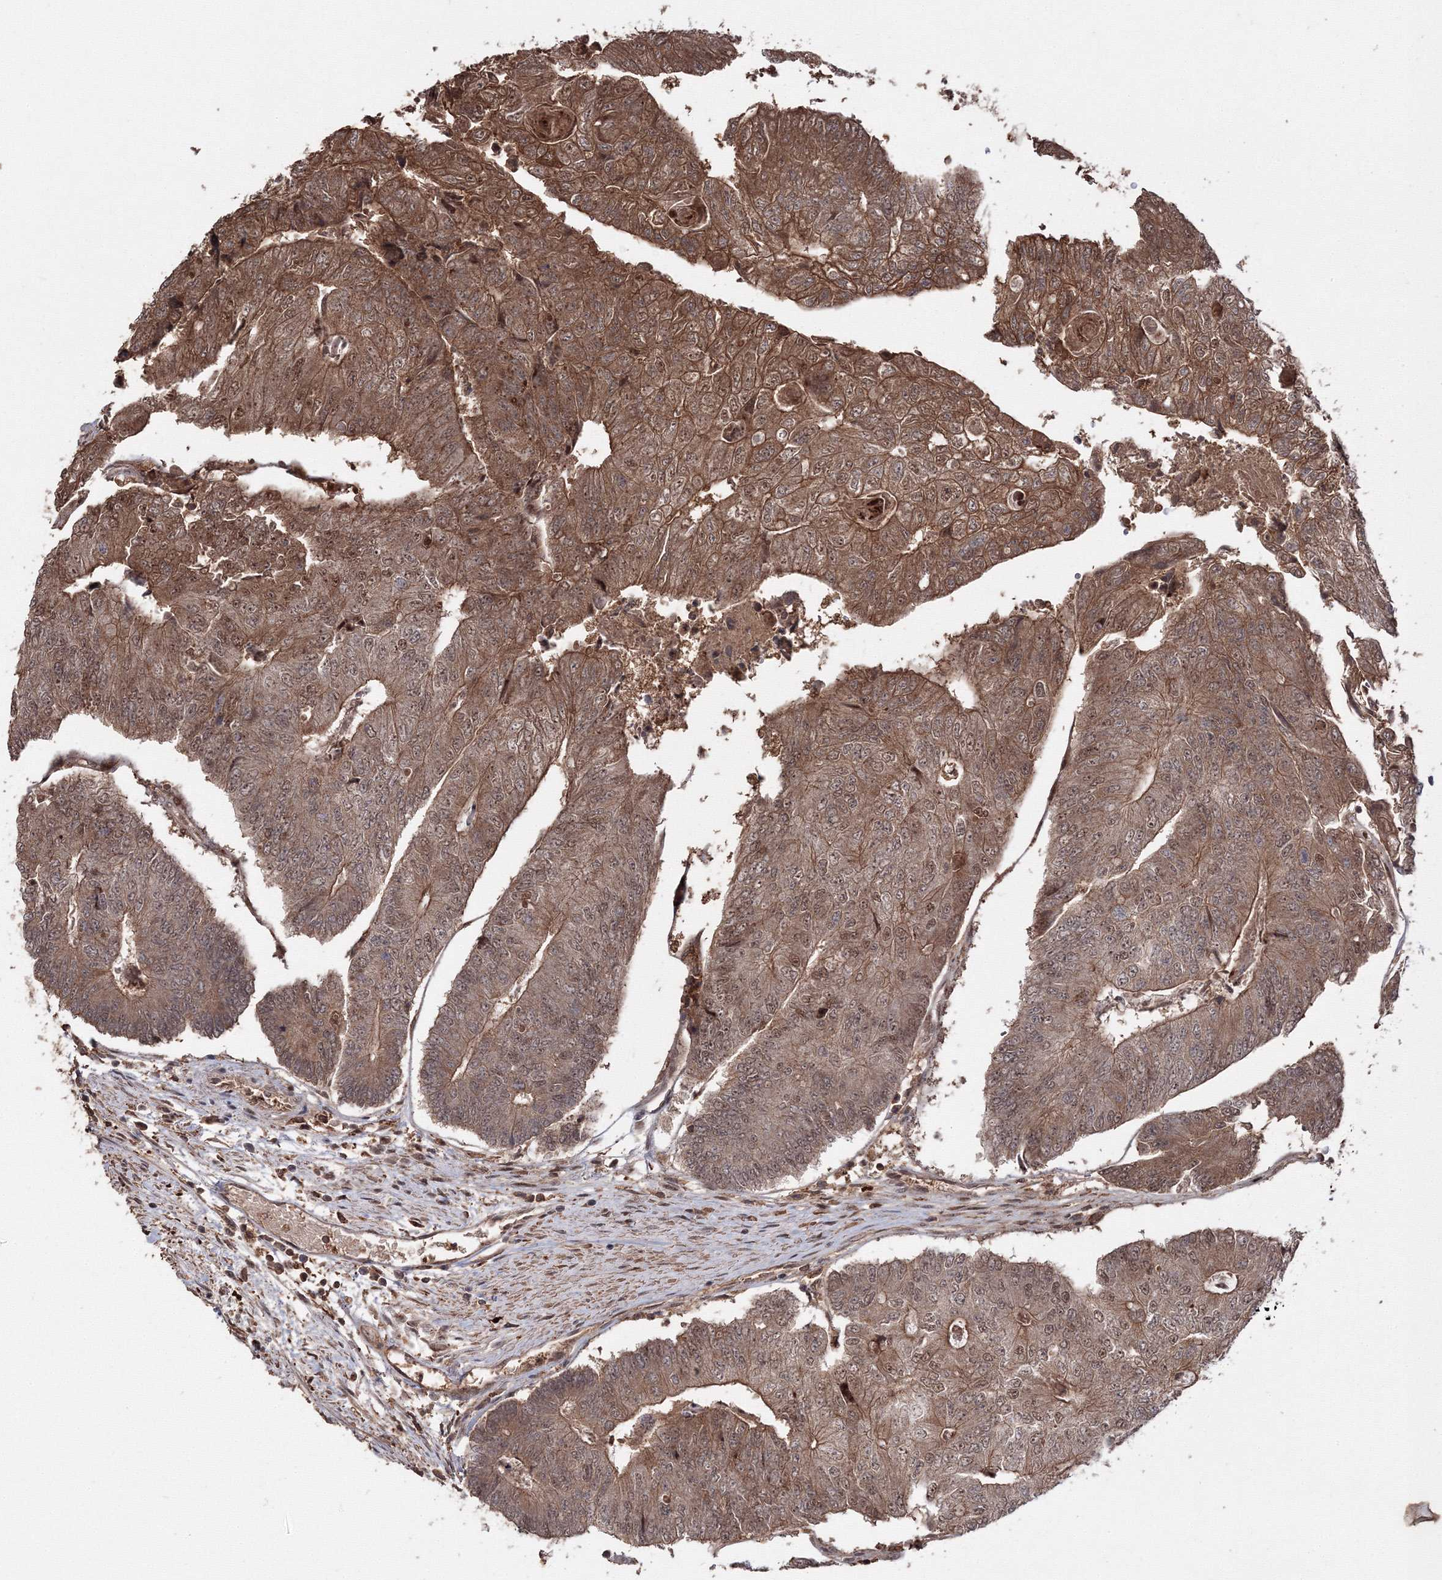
{"staining": {"intensity": "moderate", "quantity": ">75%", "location": "cytoplasmic/membranous,nuclear"}, "tissue": "colorectal cancer", "cell_type": "Tumor cells", "image_type": "cancer", "snomed": [{"axis": "morphology", "description": "Adenocarcinoma, NOS"}, {"axis": "topography", "description": "Colon"}], "caption": "The histopathology image displays immunohistochemical staining of colorectal adenocarcinoma. There is moderate cytoplasmic/membranous and nuclear positivity is identified in approximately >75% of tumor cells.", "gene": "DDO", "patient": {"sex": "female", "age": 67}}